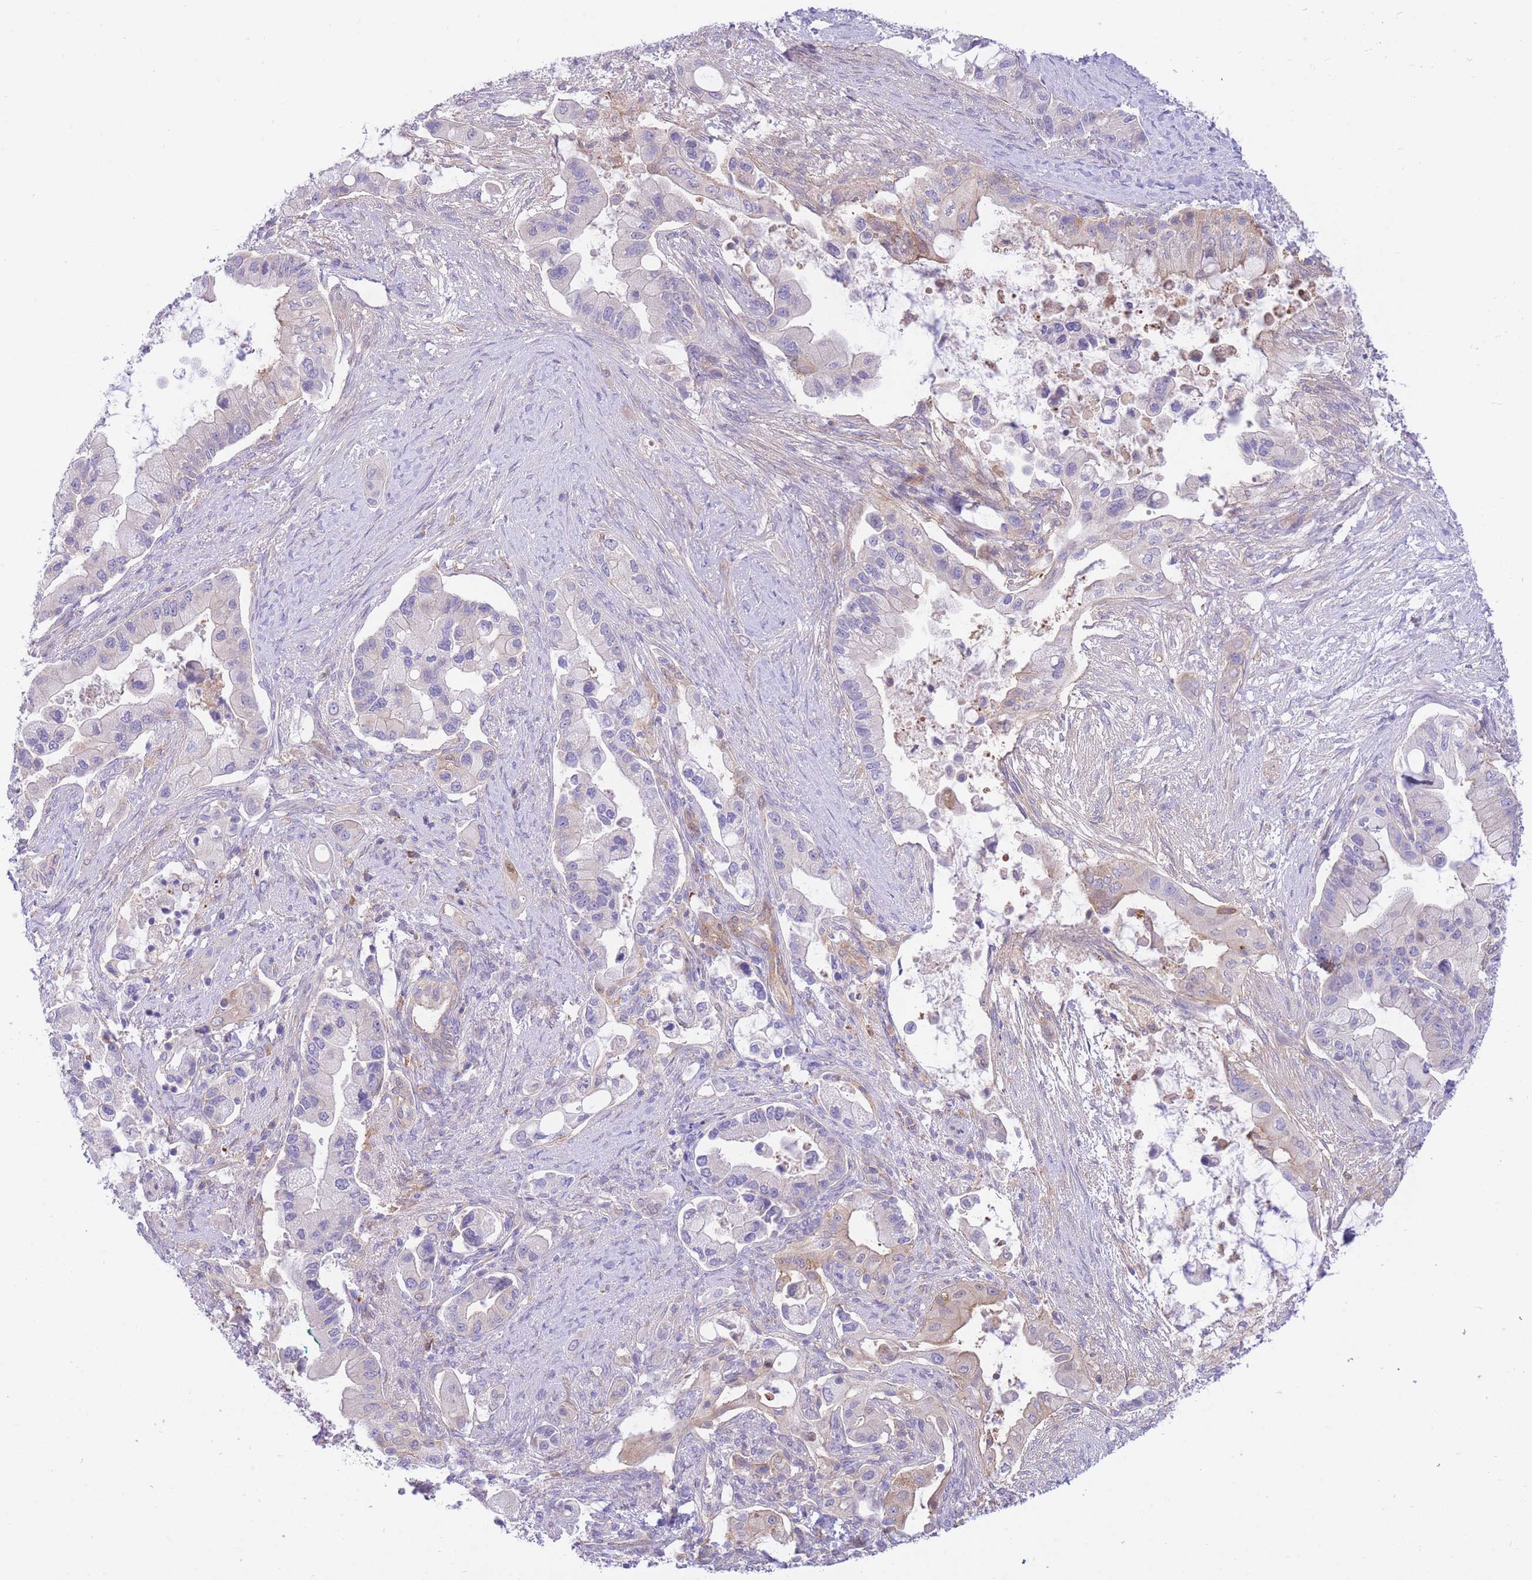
{"staining": {"intensity": "negative", "quantity": "none", "location": "none"}, "tissue": "pancreatic cancer", "cell_type": "Tumor cells", "image_type": "cancer", "snomed": [{"axis": "morphology", "description": "Adenocarcinoma, NOS"}, {"axis": "topography", "description": "Pancreas"}], "caption": "A micrograph of adenocarcinoma (pancreatic) stained for a protein displays no brown staining in tumor cells. The staining was performed using DAB to visualize the protein expression in brown, while the nuclei were stained in blue with hematoxylin (Magnification: 20x).", "gene": "NAMPT", "patient": {"sex": "male", "age": 57}}